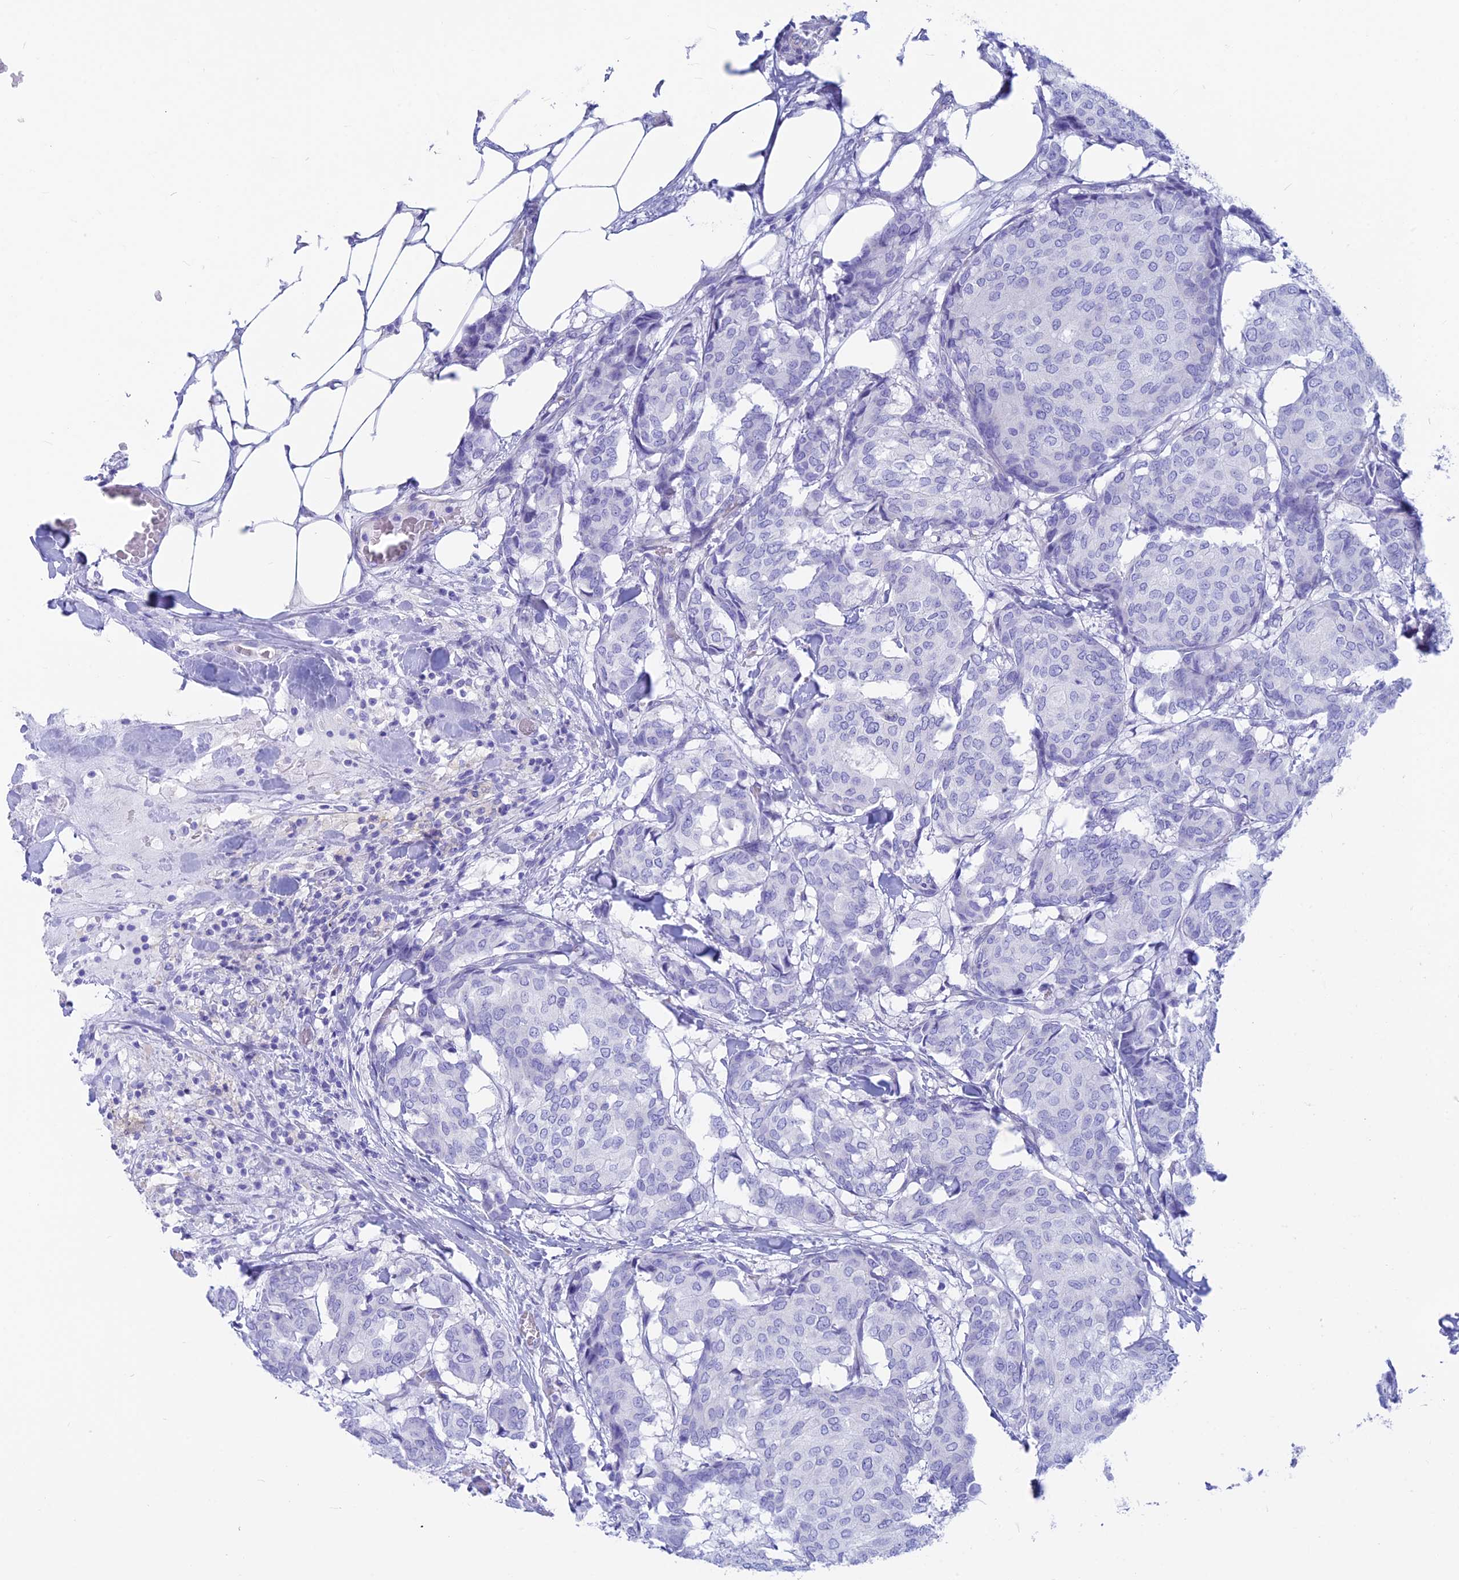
{"staining": {"intensity": "negative", "quantity": "none", "location": "none"}, "tissue": "breast cancer", "cell_type": "Tumor cells", "image_type": "cancer", "snomed": [{"axis": "morphology", "description": "Duct carcinoma"}, {"axis": "topography", "description": "Breast"}], "caption": "Tumor cells show no significant protein expression in breast intraductal carcinoma.", "gene": "GNGT2", "patient": {"sex": "female", "age": 75}}